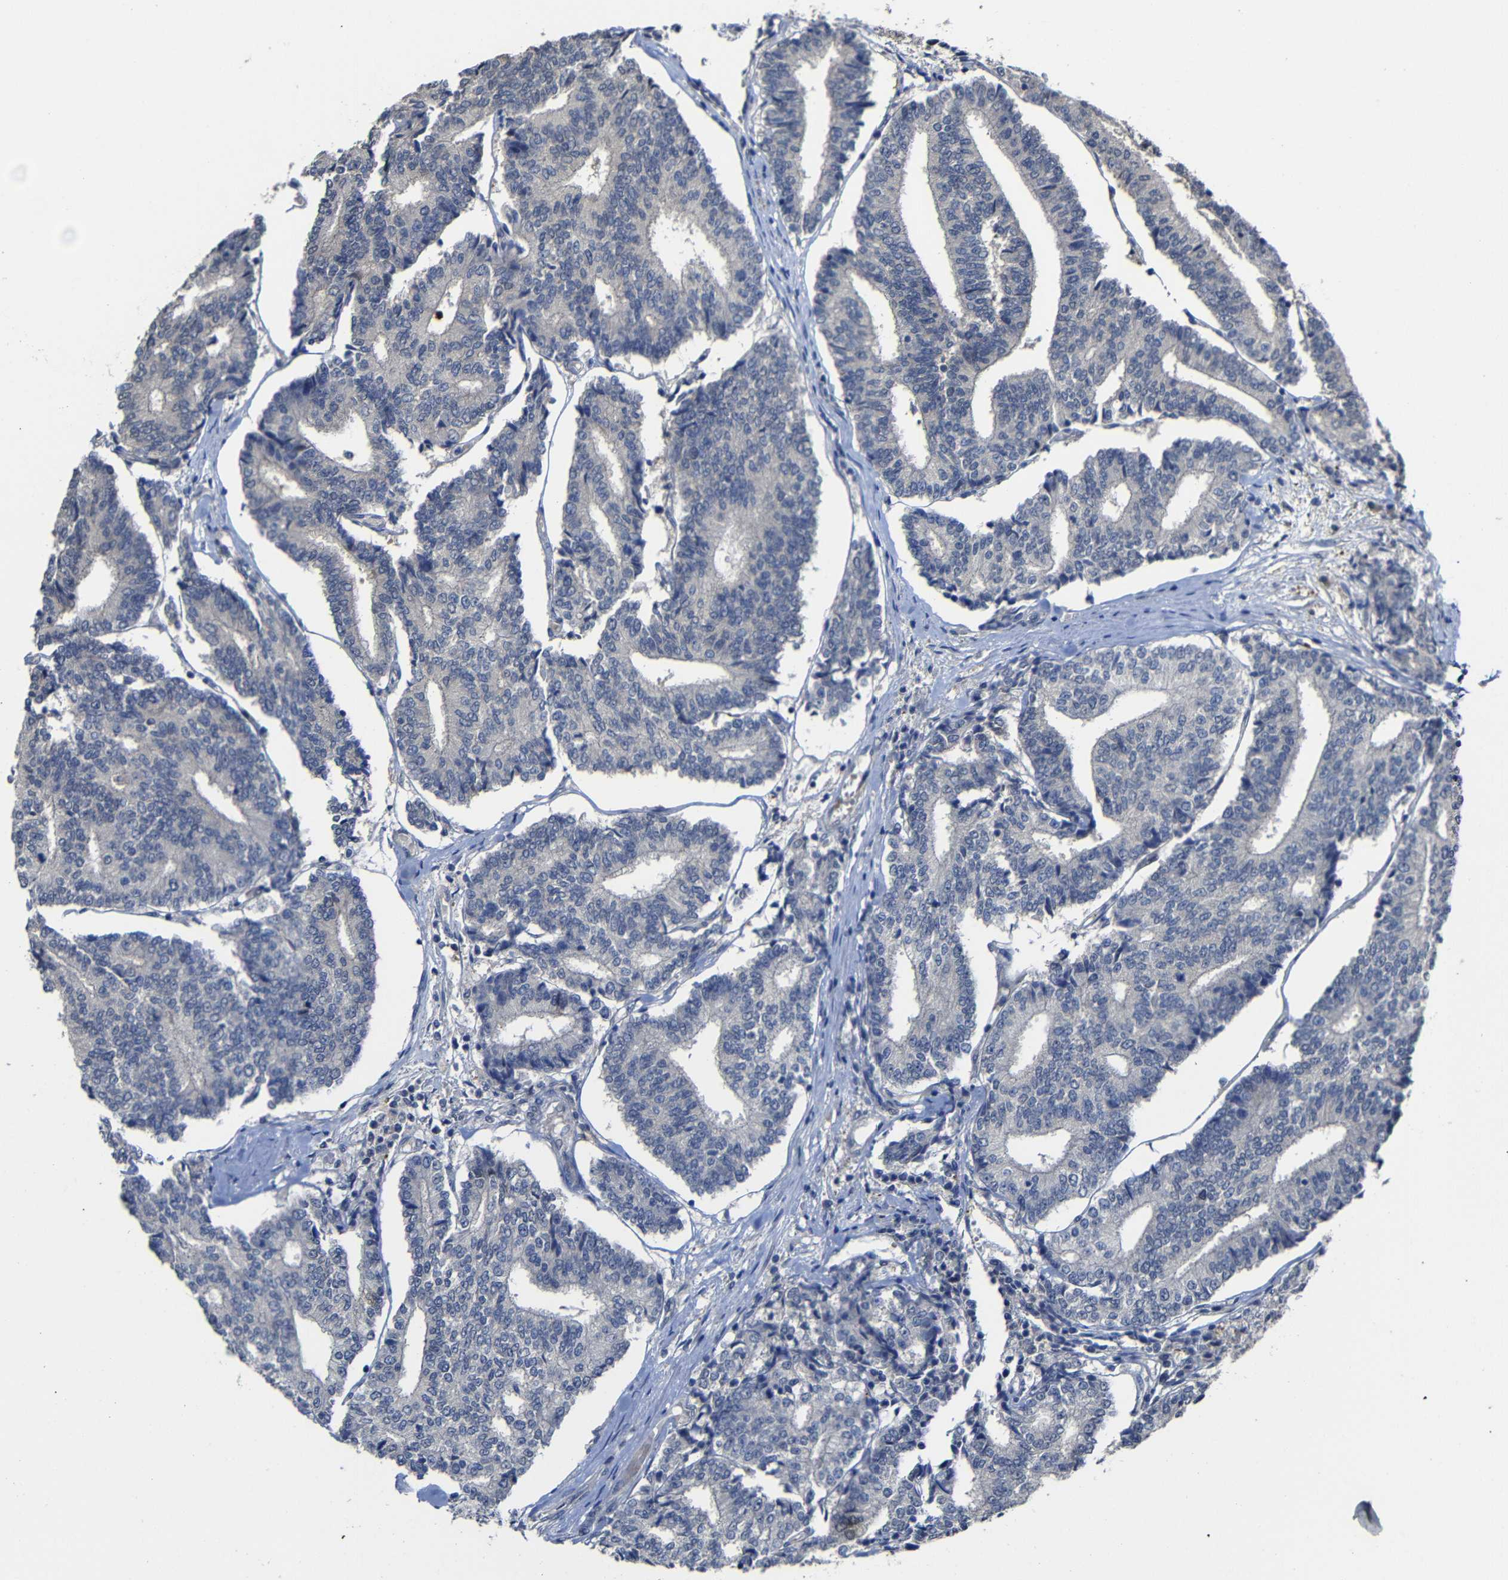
{"staining": {"intensity": "weak", "quantity": "25%-75%", "location": "cytoplasmic/membranous"}, "tissue": "prostate cancer", "cell_type": "Tumor cells", "image_type": "cancer", "snomed": [{"axis": "morphology", "description": "Normal tissue, NOS"}, {"axis": "morphology", "description": "Adenocarcinoma, High grade"}, {"axis": "topography", "description": "Prostate"}, {"axis": "topography", "description": "Seminal veicle"}], "caption": "Protein expression analysis of high-grade adenocarcinoma (prostate) displays weak cytoplasmic/membranous staining in about 25%-75% of tumor cells.", "gene": "ATG12", "patient": {"sex": "male", "age": 55}}